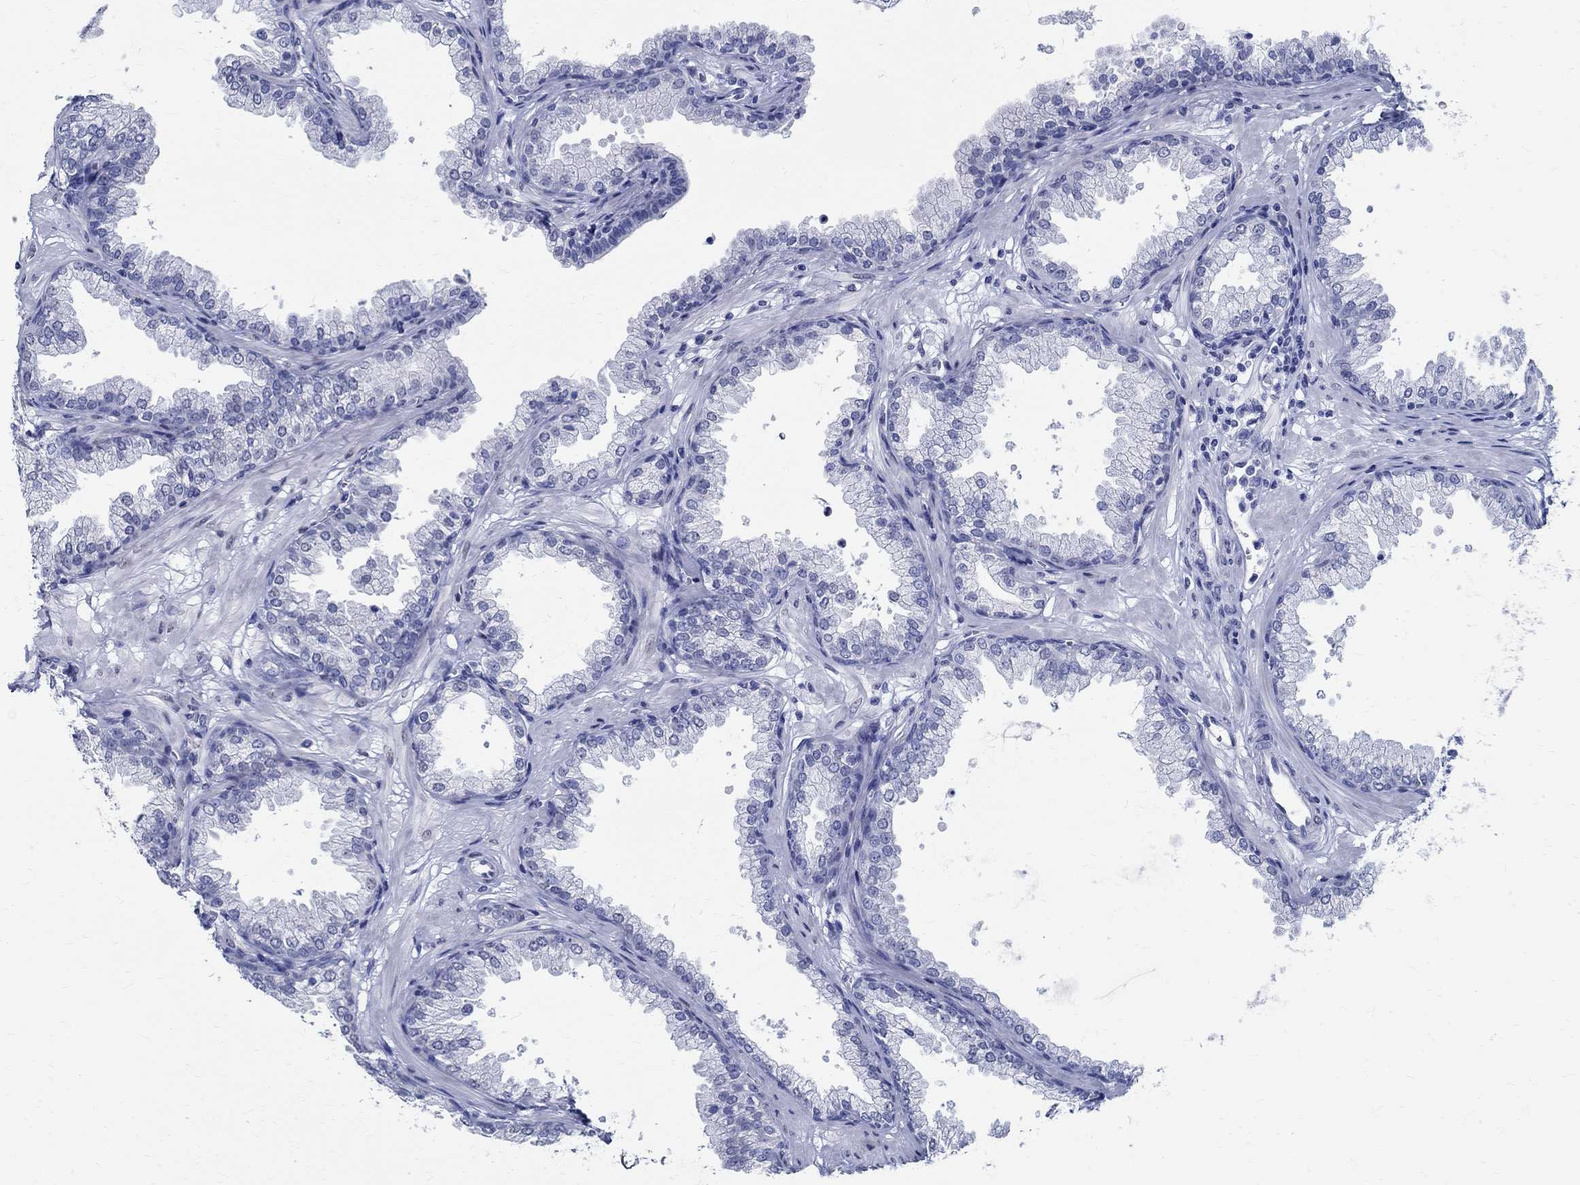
{"staining": {"intensity": "negative", "quantity": "none", "location": "none"}, "tissue": "prostate", "cell_type": "Glandular cells", "image_type": "normal", "snomed": [{"axis": "morphology", "description": "Normal tissue, NOS"}, {"axis": "topography", "description": "Prostate"}], "caption": "Immunohistochemistry of benign prostate demonstrates no positivity in glandular cells.", "gene": "TSPAN16", "patient": {"sex": "male", "age": 37}}